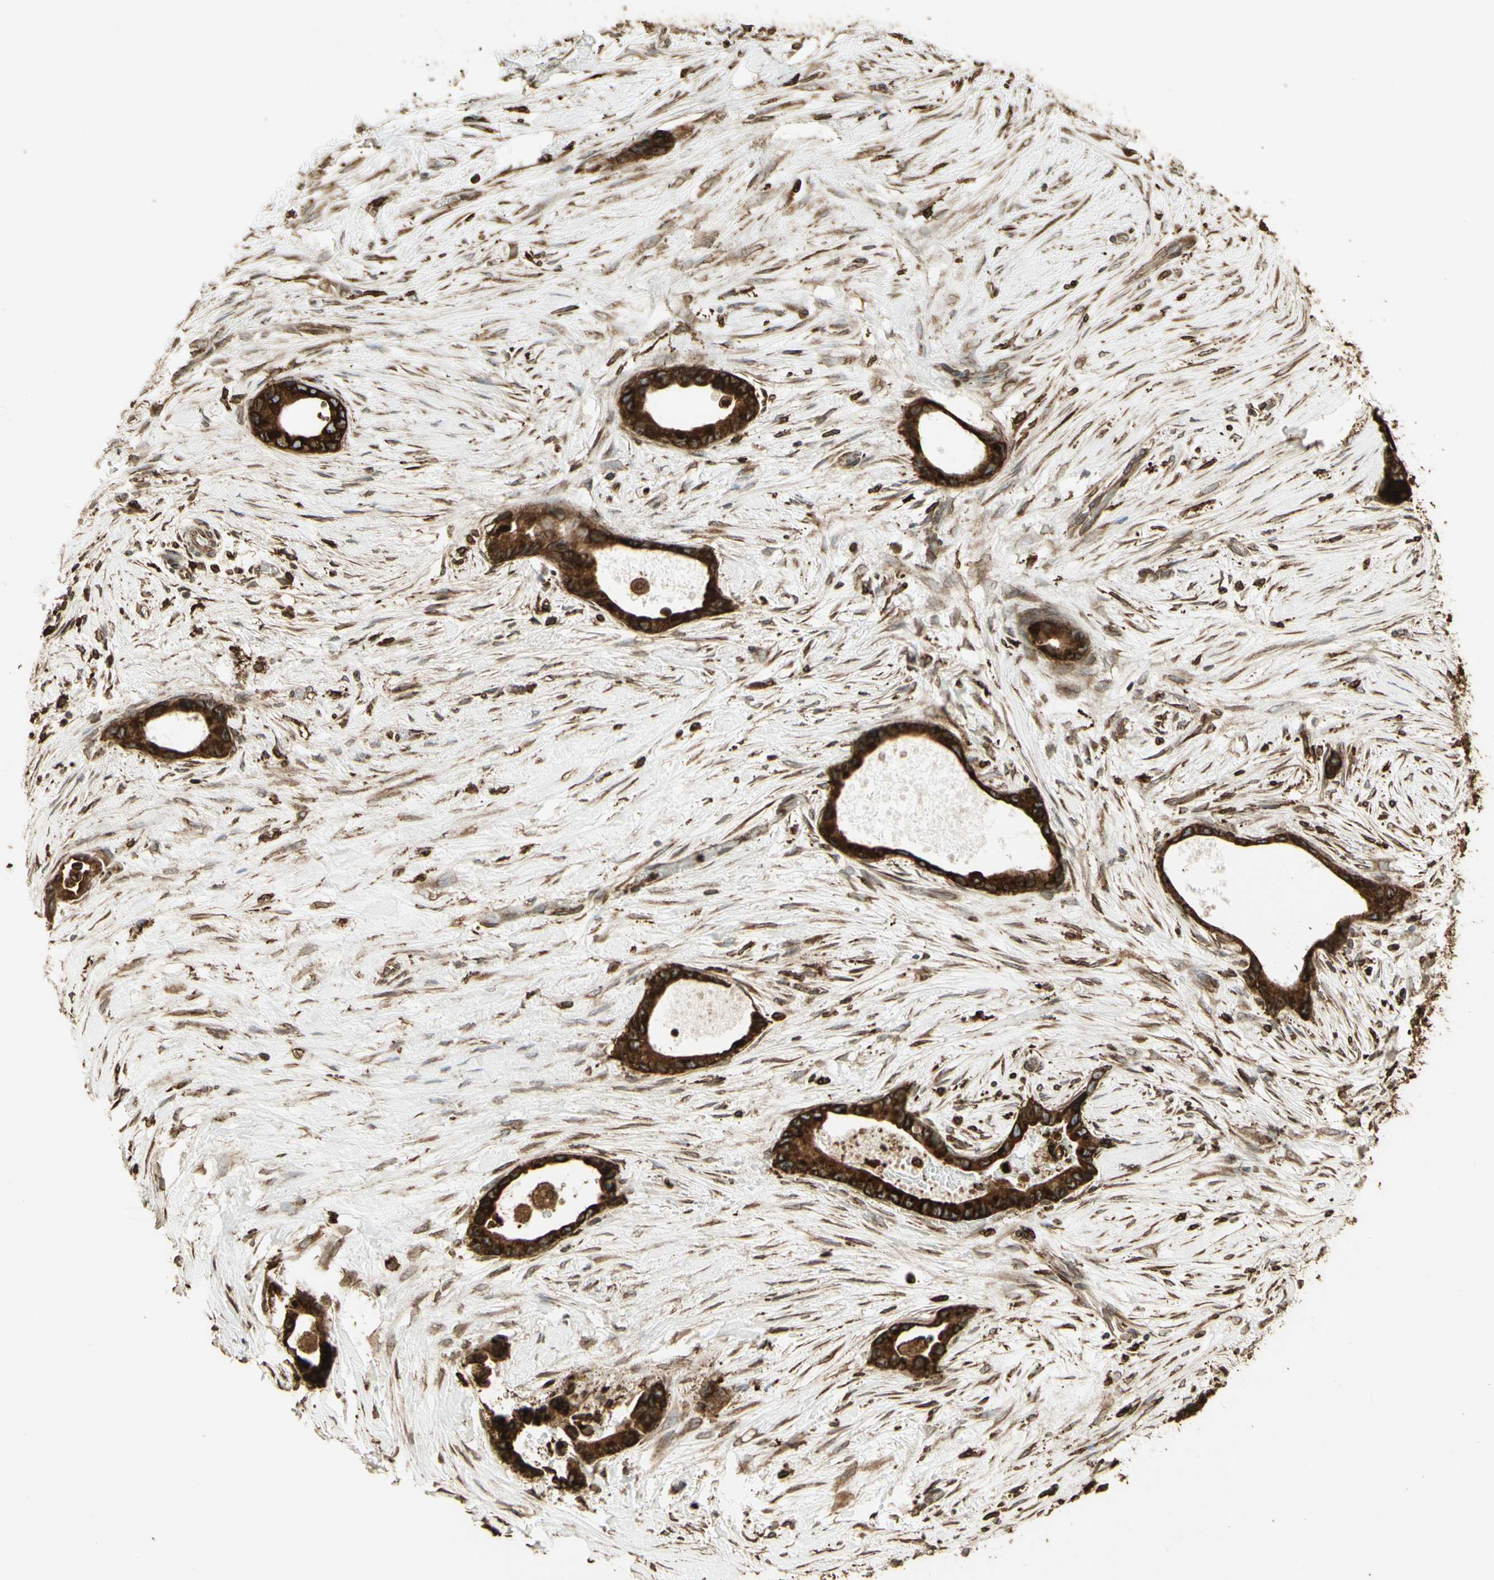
{"staining": {"intensity": "strong", "quantity": ">75%", "location": "cytoplasmic/membranous"}, "tissue": "liver cancer", "cell_type": "Tumor cells", "image_type": "cancer", "snomed": [{"axis": "morphology", "description": "Cholangiocarcinoma"}, {"axis": "topography", "description": "Liver"}], "caption": "A photomicrograph of liver cancer (cholangiocarcinoma) stained for a protein shows strong cytoplasmic/membranous brown staining in tumor cells. (DAB IHC, brown staining for protein, blue staining for nuclei).", "gene": "CANX", "patient": {"sex": "female", "age": 55}}